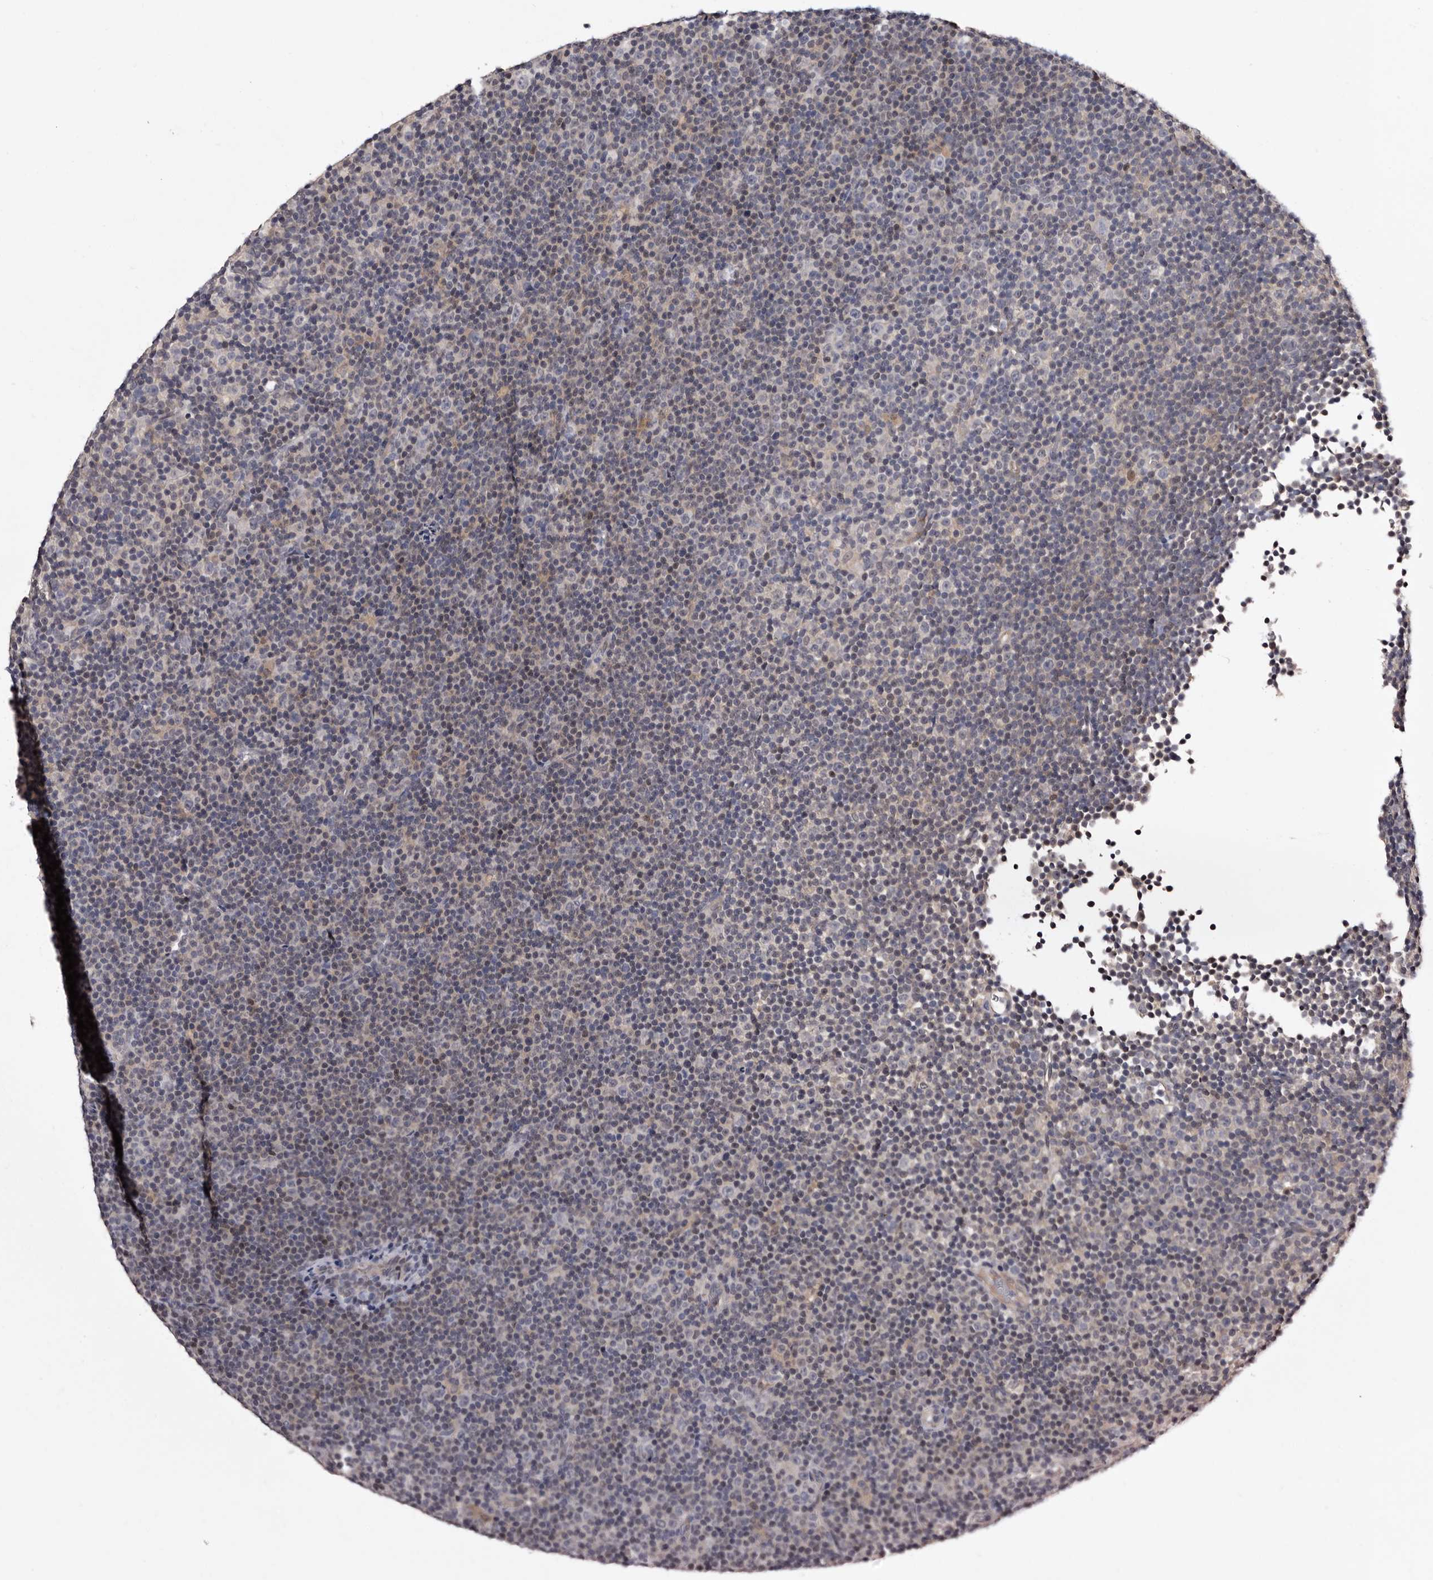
{"staining": {"intensity": "negative", "quantity": "none", "location": "none"}, "tissue": "lymphoma", "cell_type": "Tumor cells", "image_type": "cancer", "snomed": [{"axis": "morphology", "description": "Malignant lymphoma, non-Hodgkin's type, Low grade"}, {"axis": "topography", "description": "Lymph node"}], "caption": "An IHC image of lymphoma is shown. There is no staining in tumor cells of lymphoma. The staining was performed using DAB (3,3'-diaminobenzidine) to visualize the protein expression in brown, while the nuclei were stained in blue with hematoxylin (Magnification: 20x).", "gene": "LANCL2", "patient": {"sex": "female", "age": 67}}